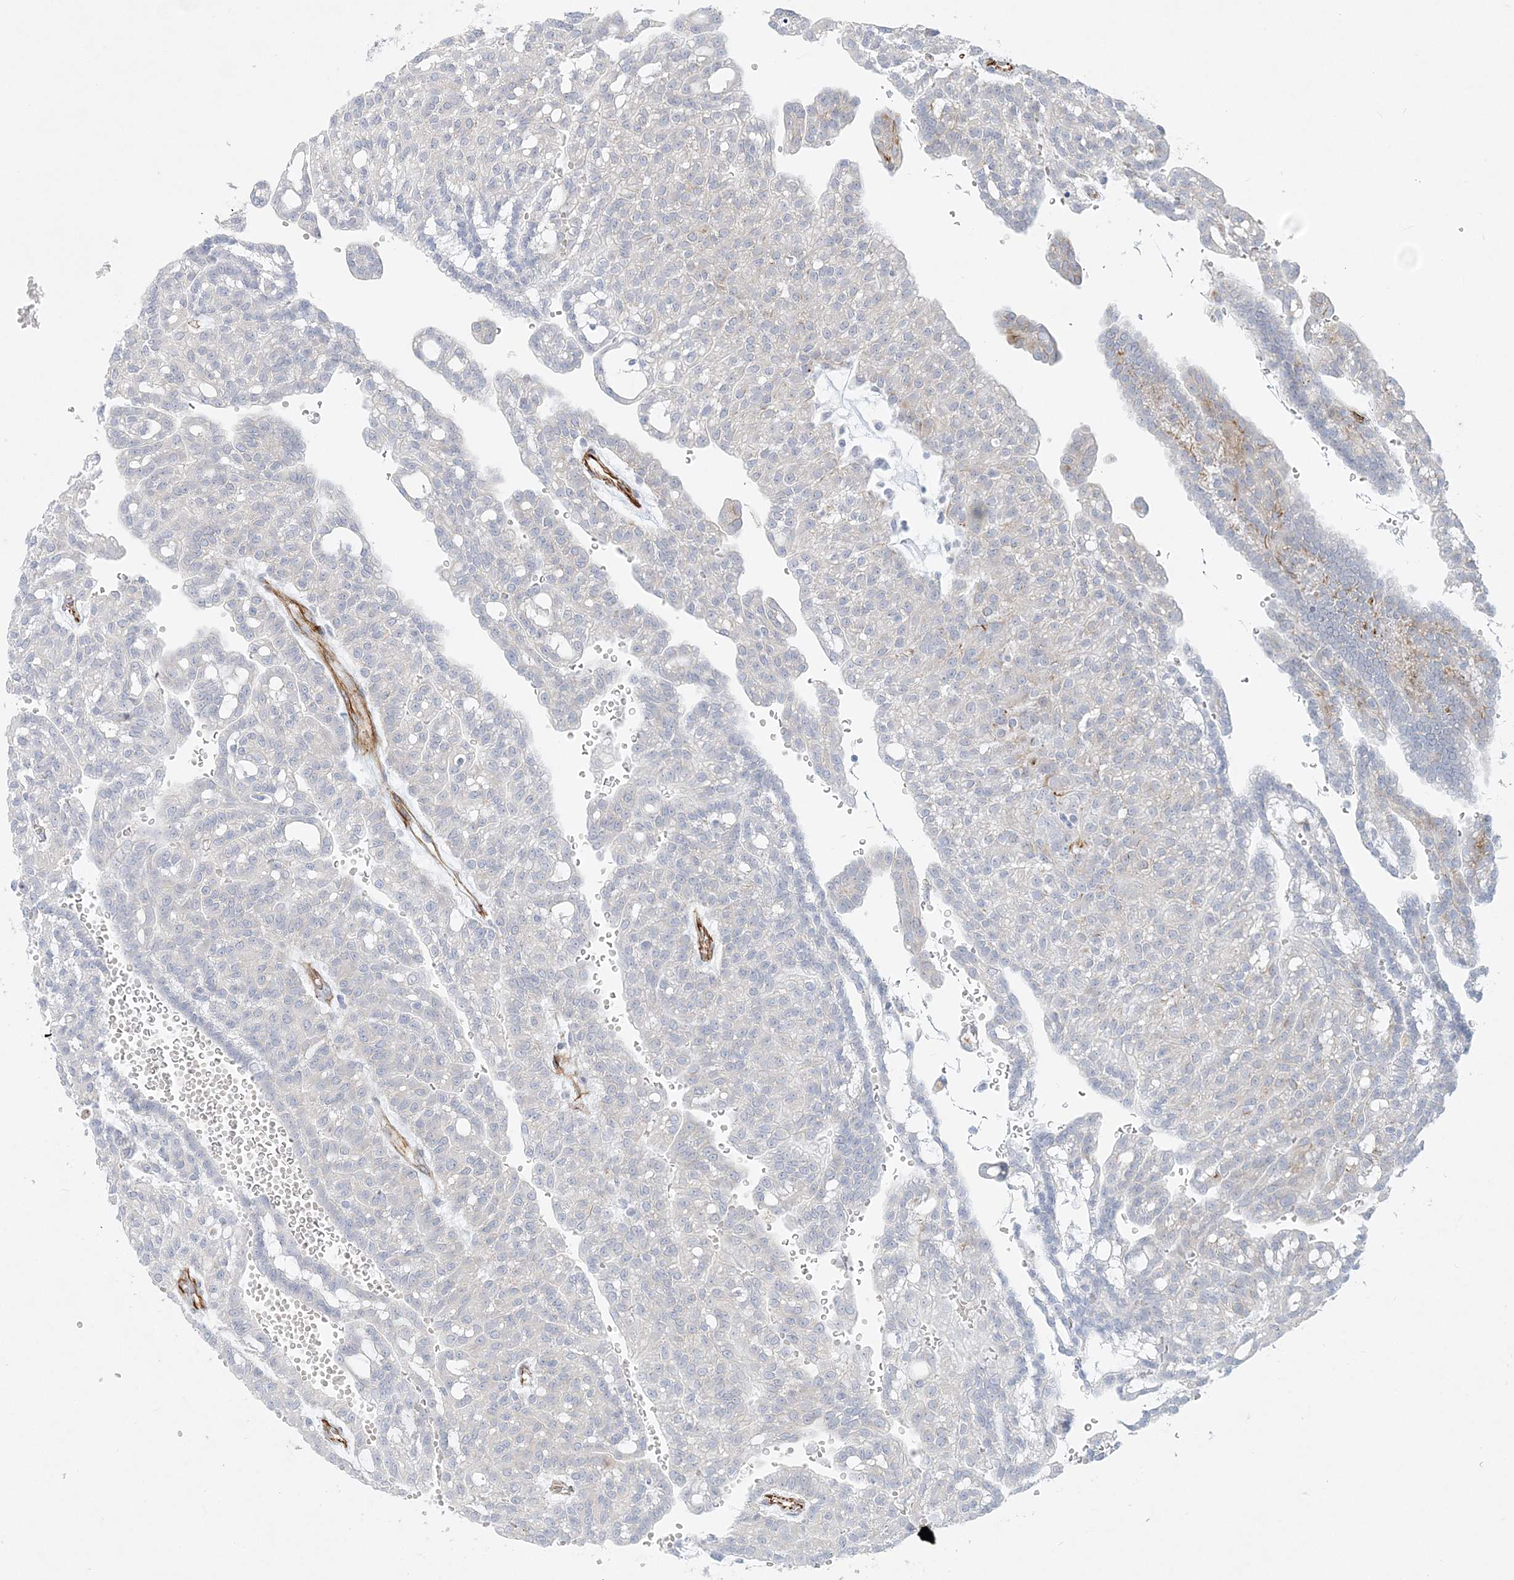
{"staining": {"intensity": "negative", "quantity": "none", "location": "none"}, "tissue": "renal cancer", "cell_type": "Tumor cells", "image_type": "cancer", "snomed": [{"axis": "morphology", "description": "Adenocarcinoma, NOS"}, {"axis": "topography", "description": "Kidney"}], "caption": "Tumor cells show no significant staining in adenocarcinoma (renal).", "gene": "PPIL6", "patient": {"sex": "male", "age": 63}}